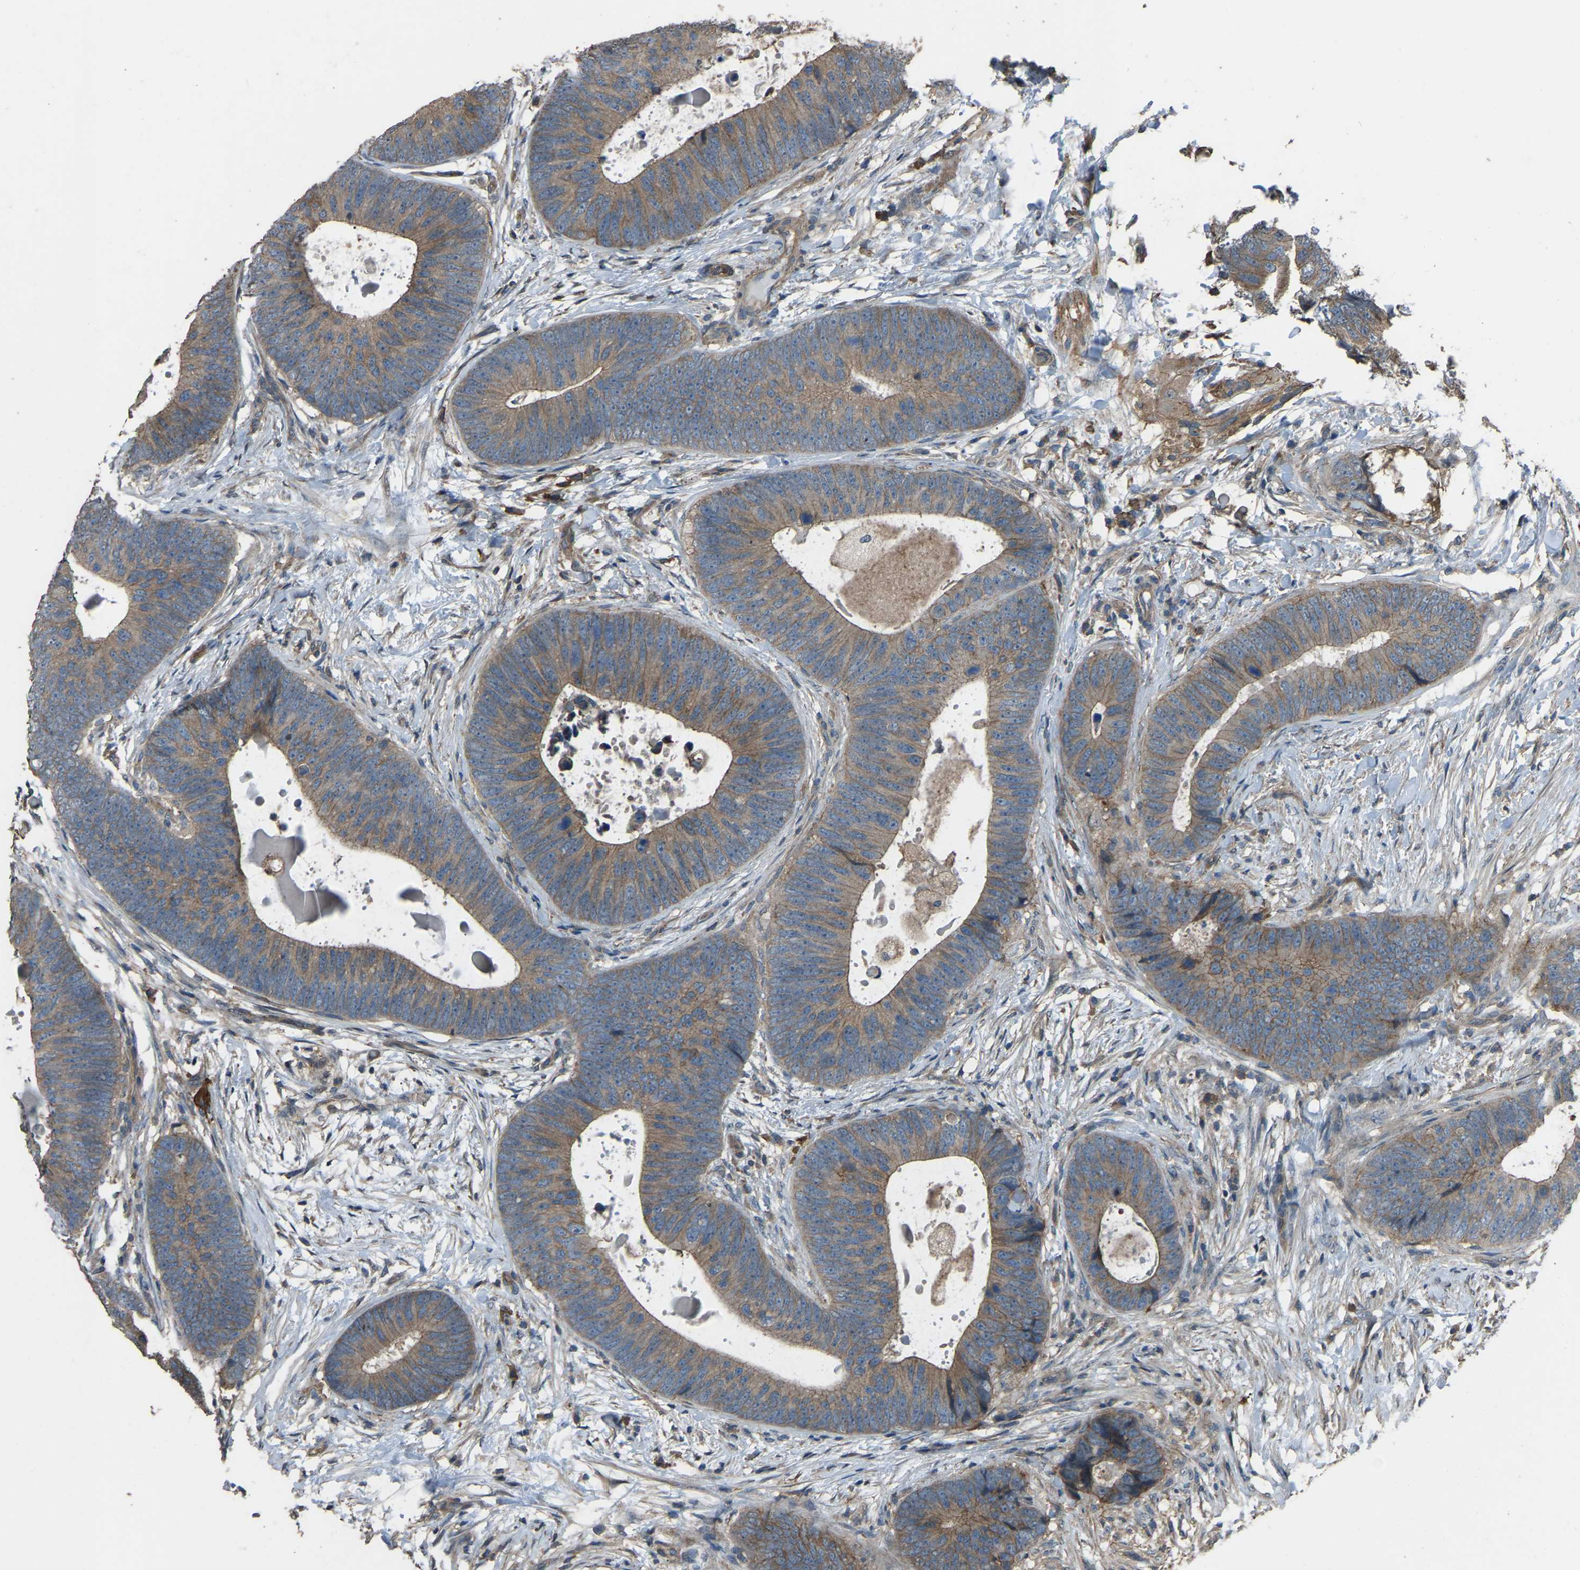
{"staining": {"intensity": "weak", "quantity": ">75%", "location": "cytoplasmic/membranous"}, "tissue": "colorectal cancer", "cell_type": "Tumor cells", "image_type": "cancer", "snomed": [{"axis": "morphology", "description": "Adenocarcinoma, NOS"}, {"axis": "topography", "description": "Colon"}], "caption": "Human colorectal adenocarcinoma stained with a protein marker reveals weak staining in tumor cells.", "gene": "SLC4A2", "patient": {"sex": "male", "age": 56}}